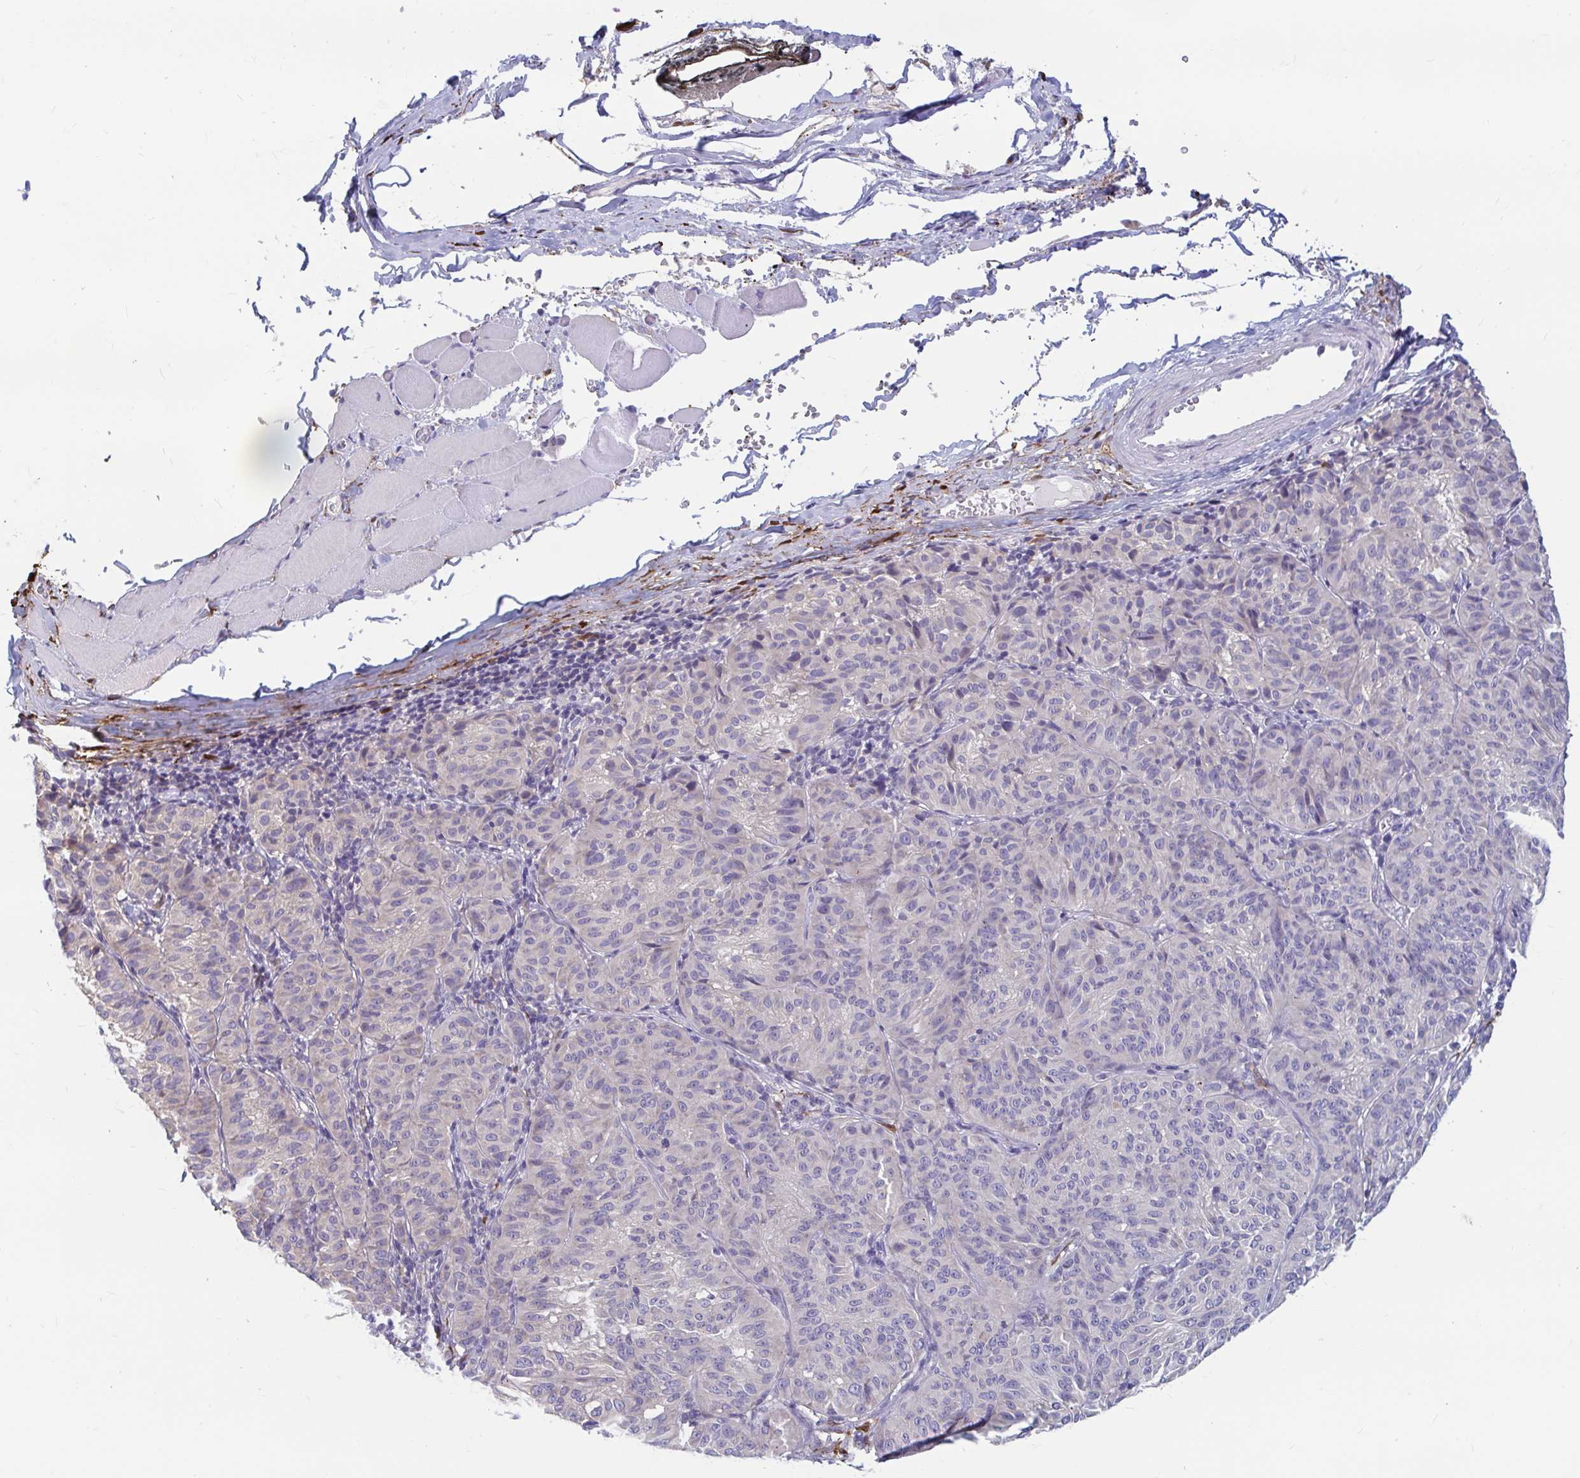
{"staining": {"intensity": "negative", "quantity": "none", "location": "none"}, "tissue": "melanoma", "cell_type": "Tumor cells", "image_type": "cancer", "snomed": [{"axis": "morphology", "description": "Malignant melanoma, NOS"}, {"axis": "topography", "description": "Skin"}], "caption": "High power microscopy image of an immunohistochemistry (IHC) photomicrograph of malignant melanoma, revealing no significant expression in tumor cells.", "gene": "ADH1A", "patient": {"sex": "female", "age": 72}}